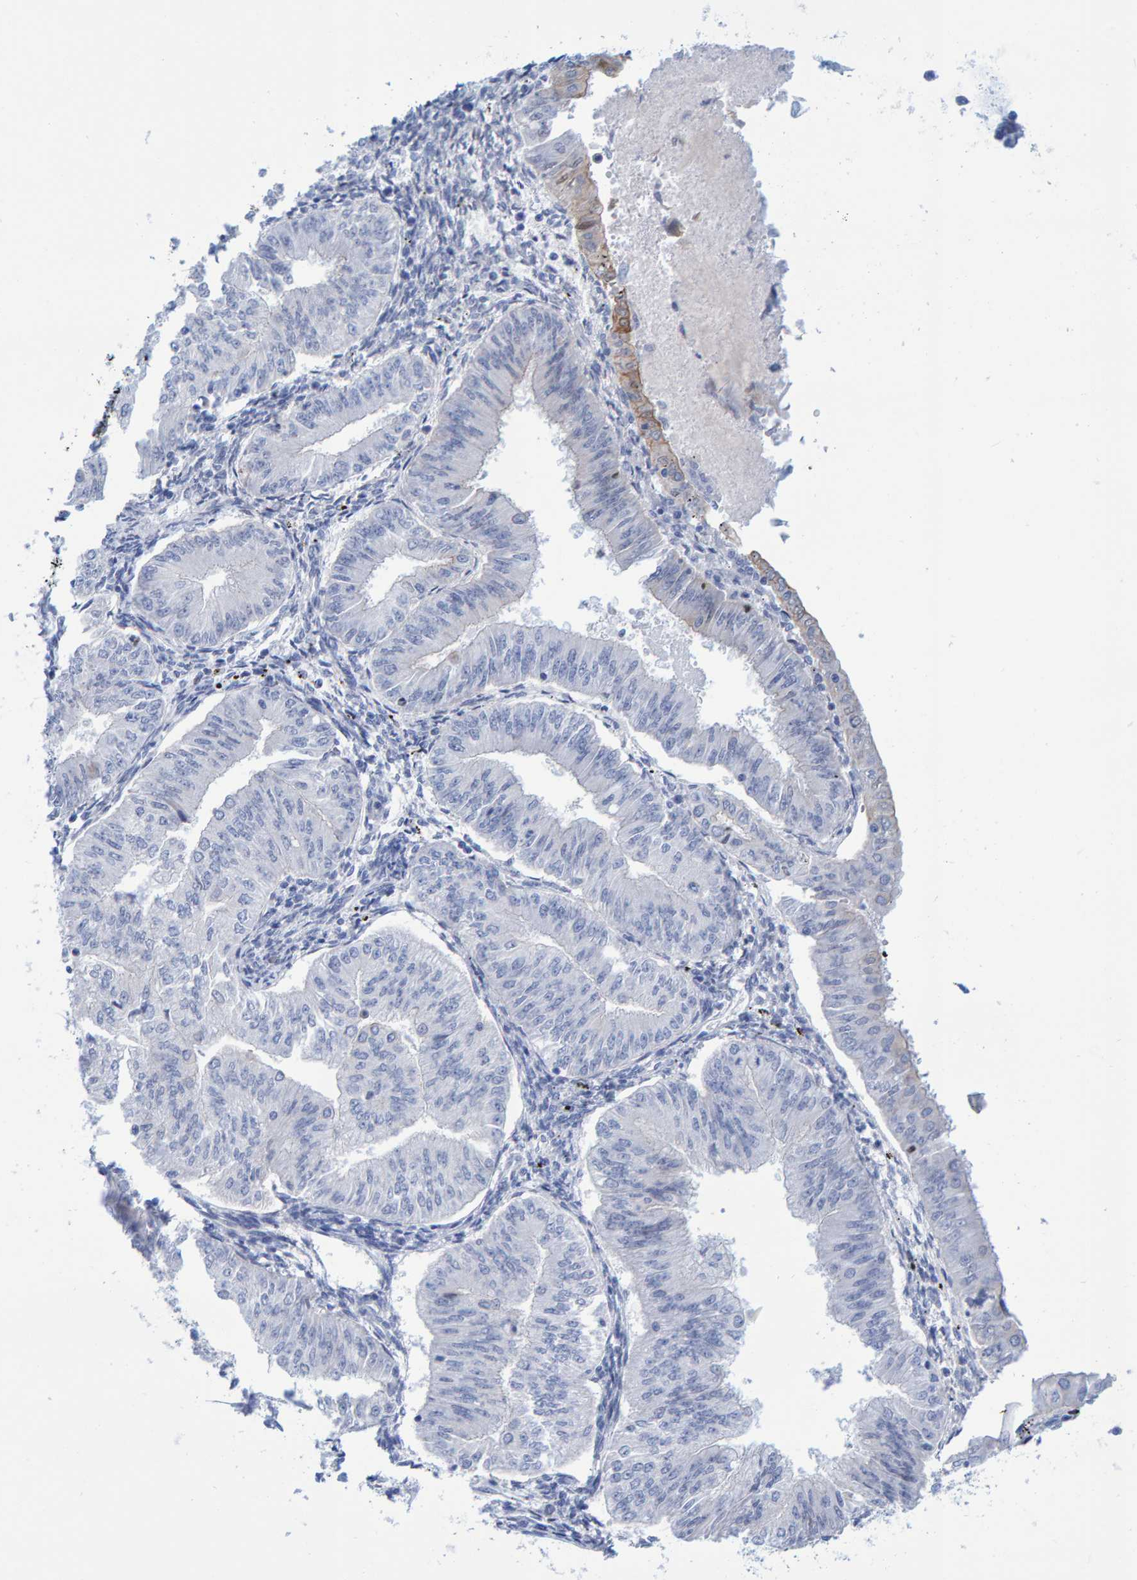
{"staining": {"intensity": "negative", "quantity": "none", "location": "none"}, "tissue": "endometrial cancer", "cell_type": "Tumor cells", "image_type": "cancer", "snomed": [{"axis": "morphology", "description": "Normal tissue, NOS"}, {"axis": "morphology", "description": "Adenocarcinoma, NOS"}, {"axis": "topography", "description": "Endometrium"}], "caption": "Tumor cells show no significant staining in adenocarcinoma (endometrial). (DAB immunohistochemistry visualized using brightfield microscopy, high magnification).", "gene": "JAKMIP3", "patient": {"sex": "female", "age": 53}}